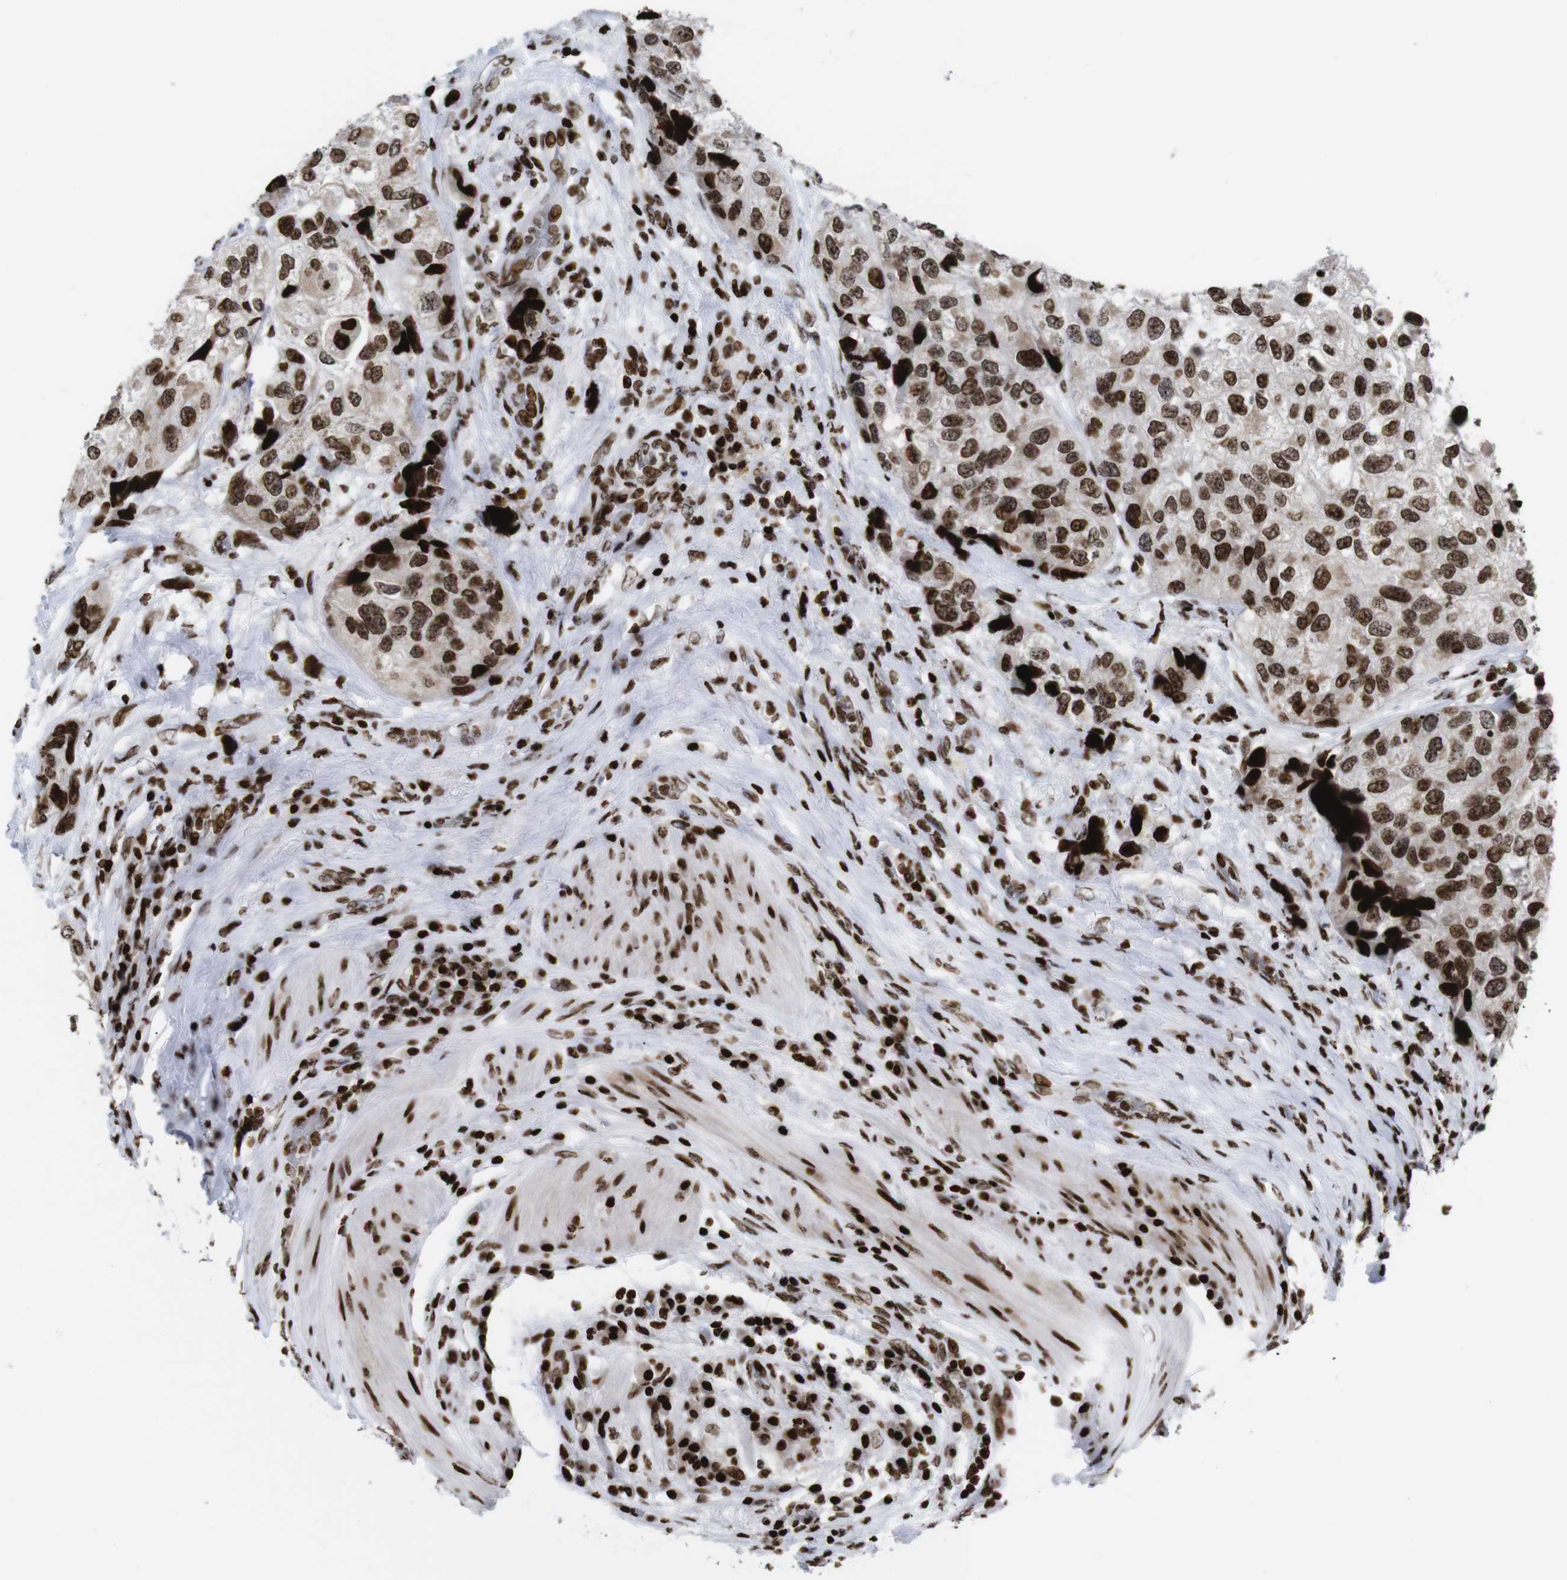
{"staining": {"intensity": "strong", "quantity": ">75%", "location": "cytoplasmic/membranous,nuclear"}, "tissue": "urothelial cancer", "cell_type": "Tumor cells", "image_type": "cancer", "snomed": [{"axis": "morphology", "description": "Urothelial carcinoma, High grade"}, {"axis": "topography", "description": "Urinary bladder"}], "caption": "This is an image of IHC staining of urothelial cancer, which shows strong expression in the cytoplasmic/membranous and nuclear of tumor cells.", "gene": "H1-4", "patient": {"sex": "female", "age": 64}}